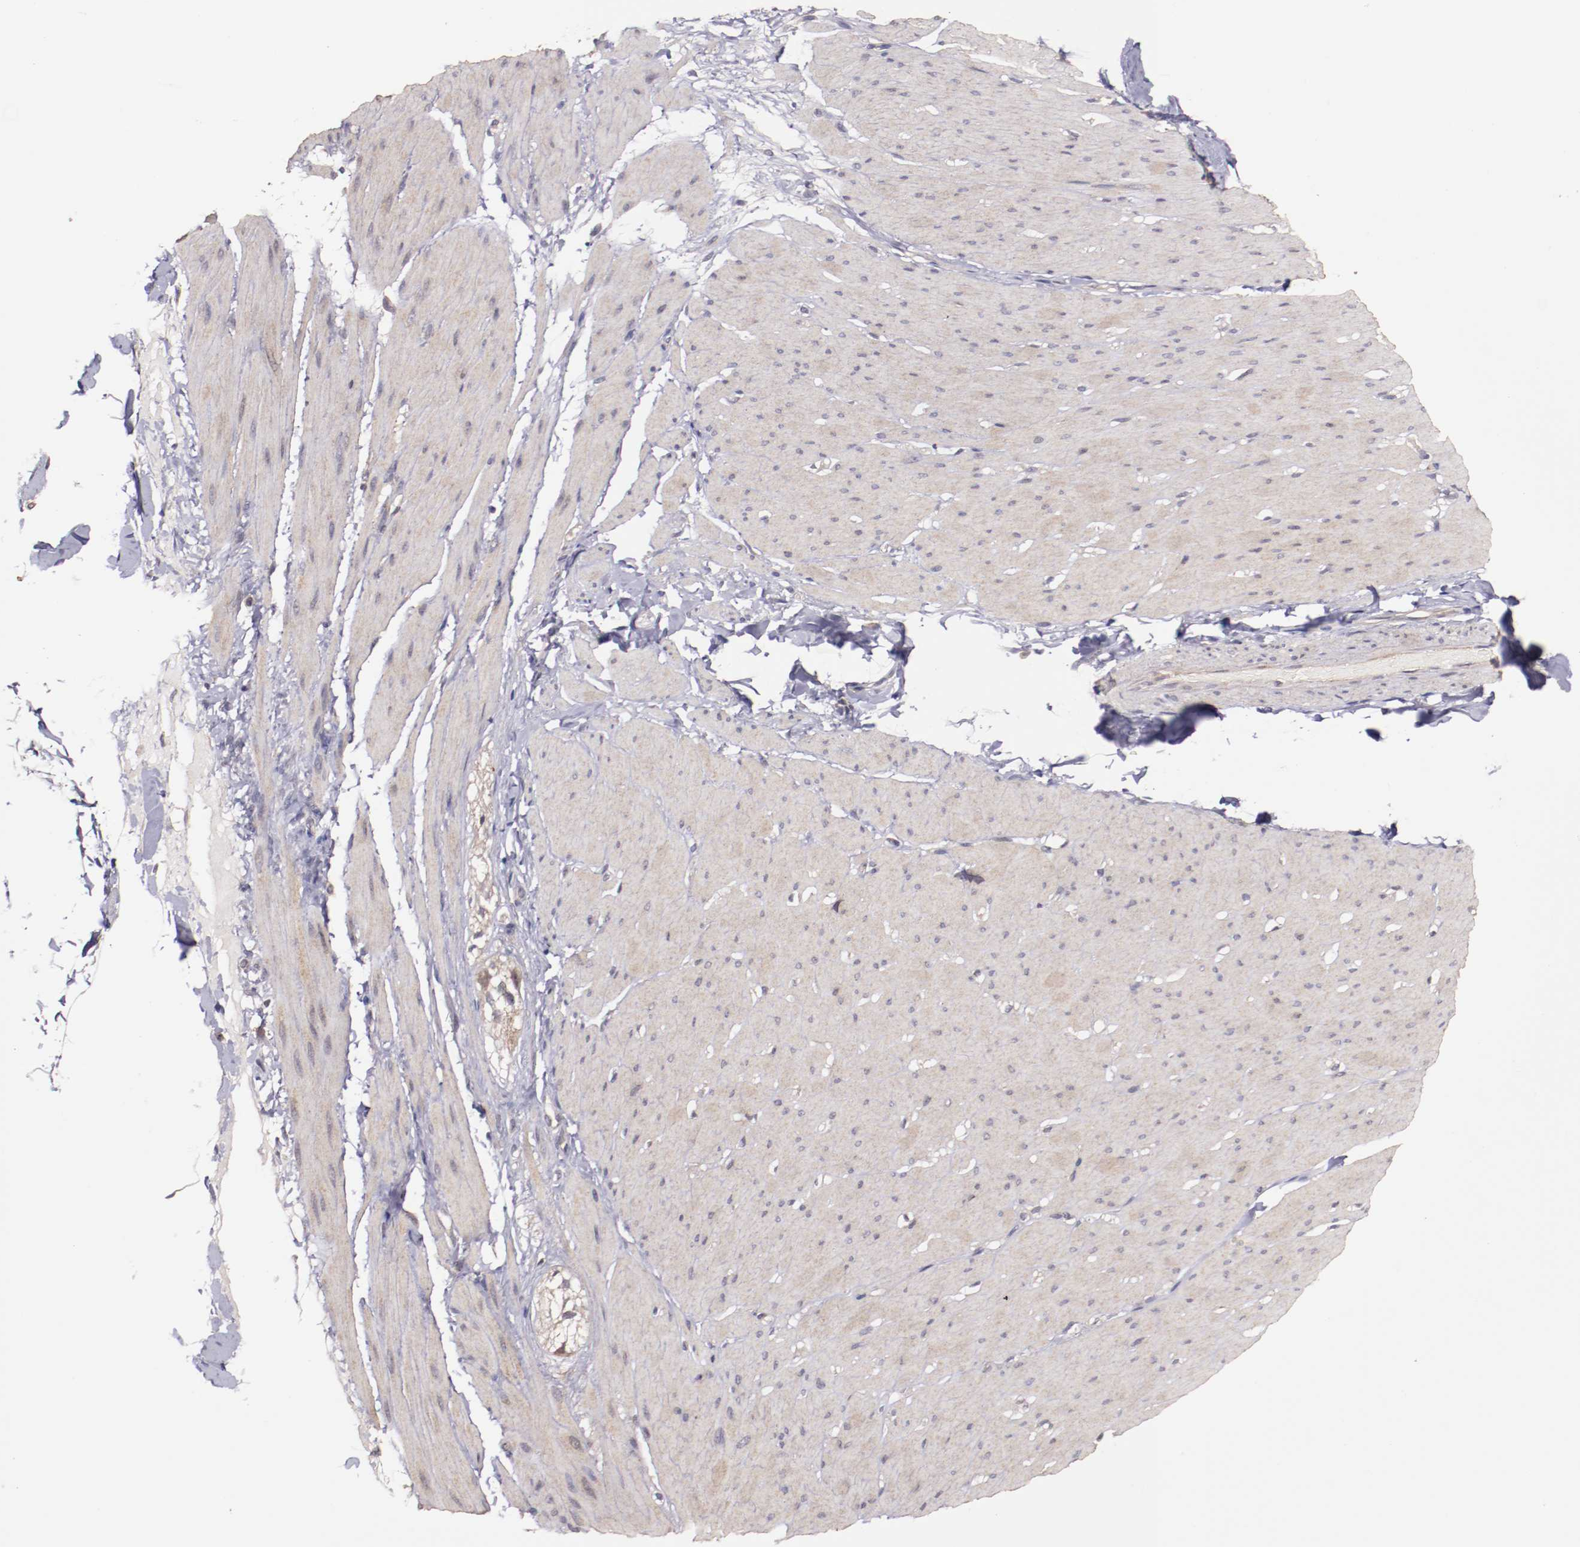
{"staining": {"intensity": "weak", "quantity": ">75%", "location": "cytoplasmic/membranous"}, "tissue": "smooth muscle", "cell_type": "Smooth muscle cells", "image_type": "normal", "snomed": [{"axis": "morphology", "description": "Normal tissue, NOS"}, {"axis": "topography", "description": "Smooth muscle"}, {"axis": "topography", "description": "Colon"}], "caption": "Protein analysis of benign smooth muscle demonstrates weak cytoplasmic/membranous expression in about >75% of smooth muscle cells. The protein of interest is shown in brown color, while the nuclei are stained blue.", "gene": "FTSJ1", "patient": {"sex": "male", "age": 67}}